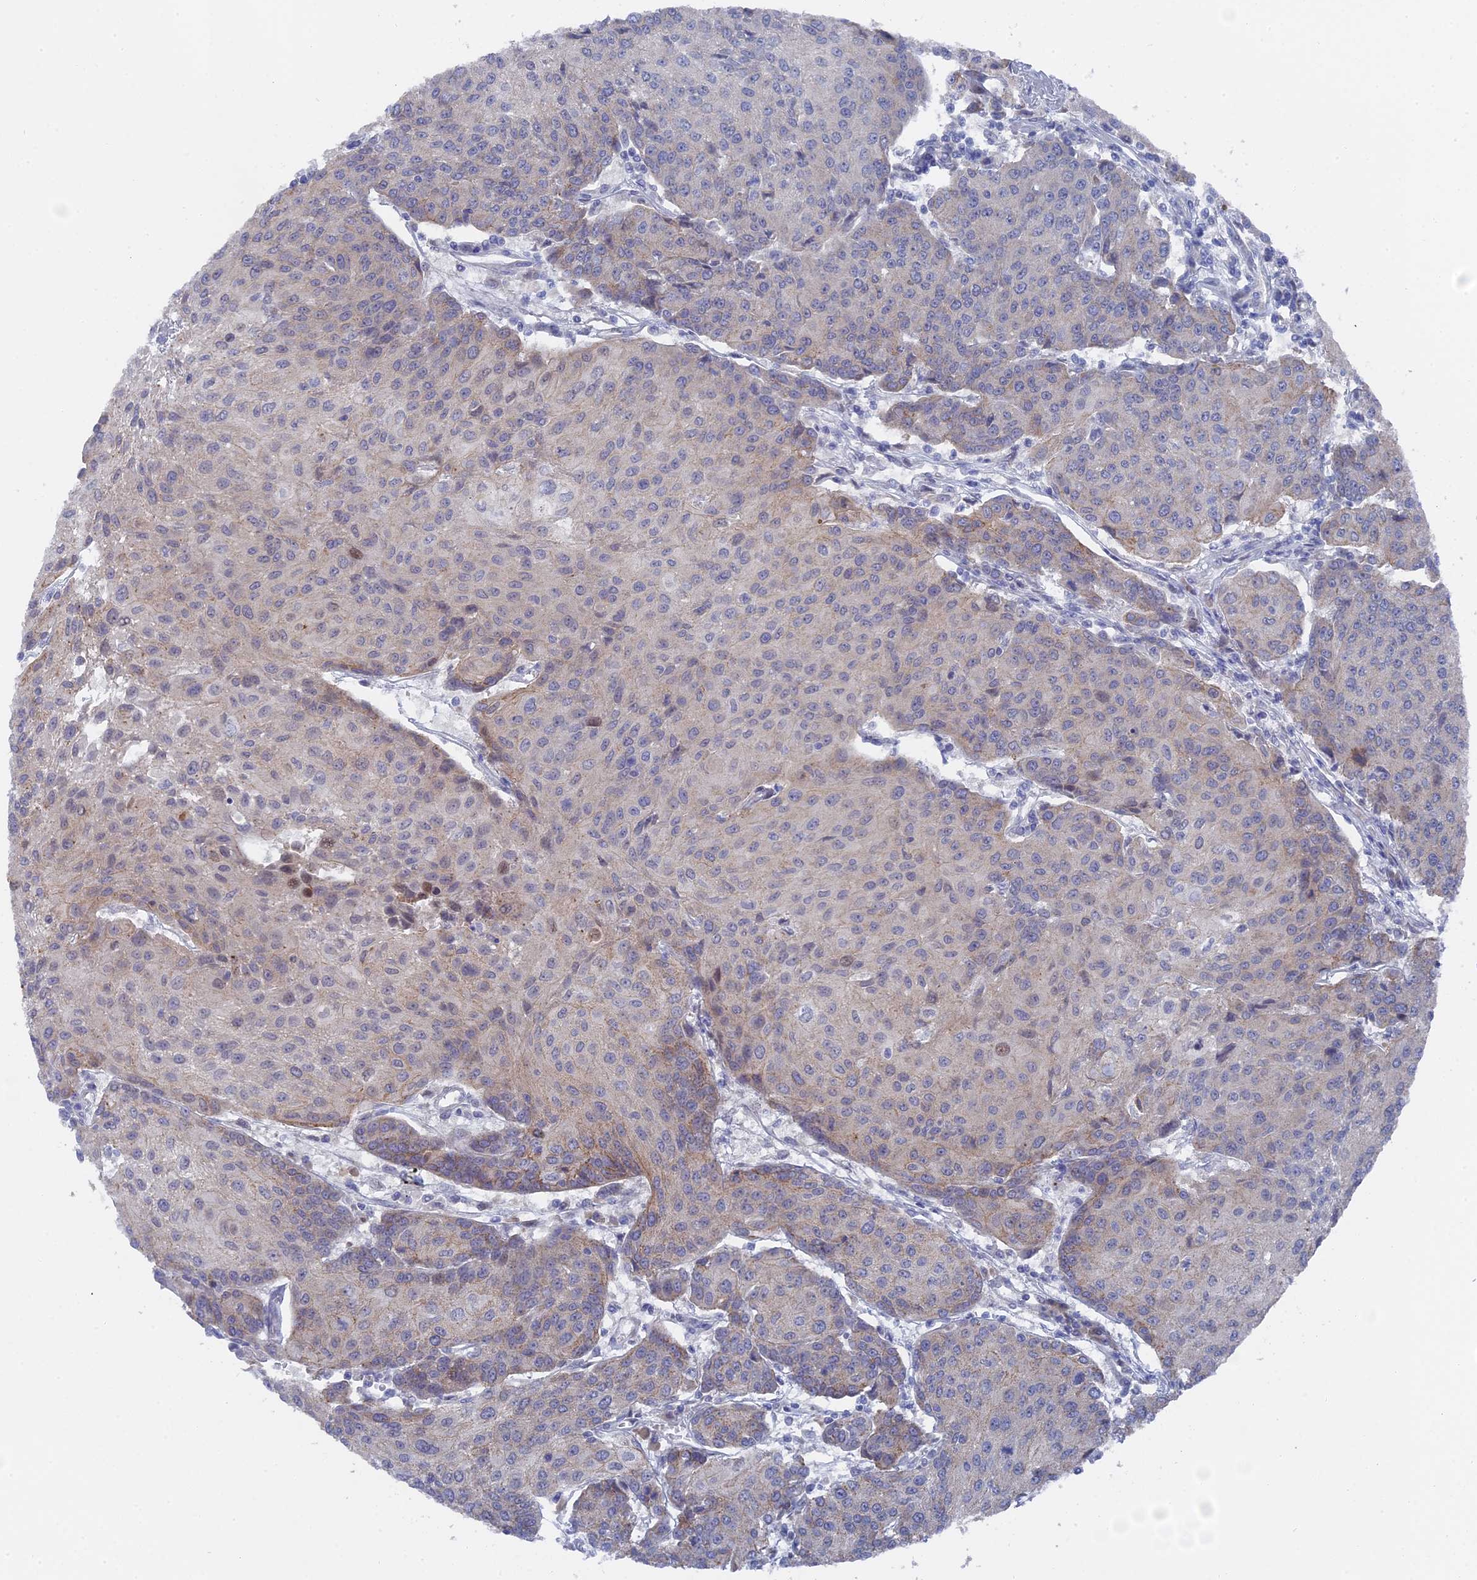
{"staining": {"intensity": "weak", "quantity": "25%-75%", "location": "cytoplasmic/membranous"}, "tissue": "urothelial cancer", "cell_type": "Tumor cells", "image_type": "cancer", "snomed": [{"axis": "morphology", "description": "Urothelial carcinoma, High grade"}, {"axis": "topography", "description": "Urinary bladder"}], "caption": "Immunohistochemistry (IHC) histopathology image of neoplastic tissue: urothelial cancer stained using immunohistochemistry (IHC) shows low levels of weak protein expression localized specifically in the cytoplasmic/membranous of tumor cells, appearing as a cytoplasmic/membranous brown color.", "gene": "TMEM161A", "patient": {"sex": "female", "age": 85}}